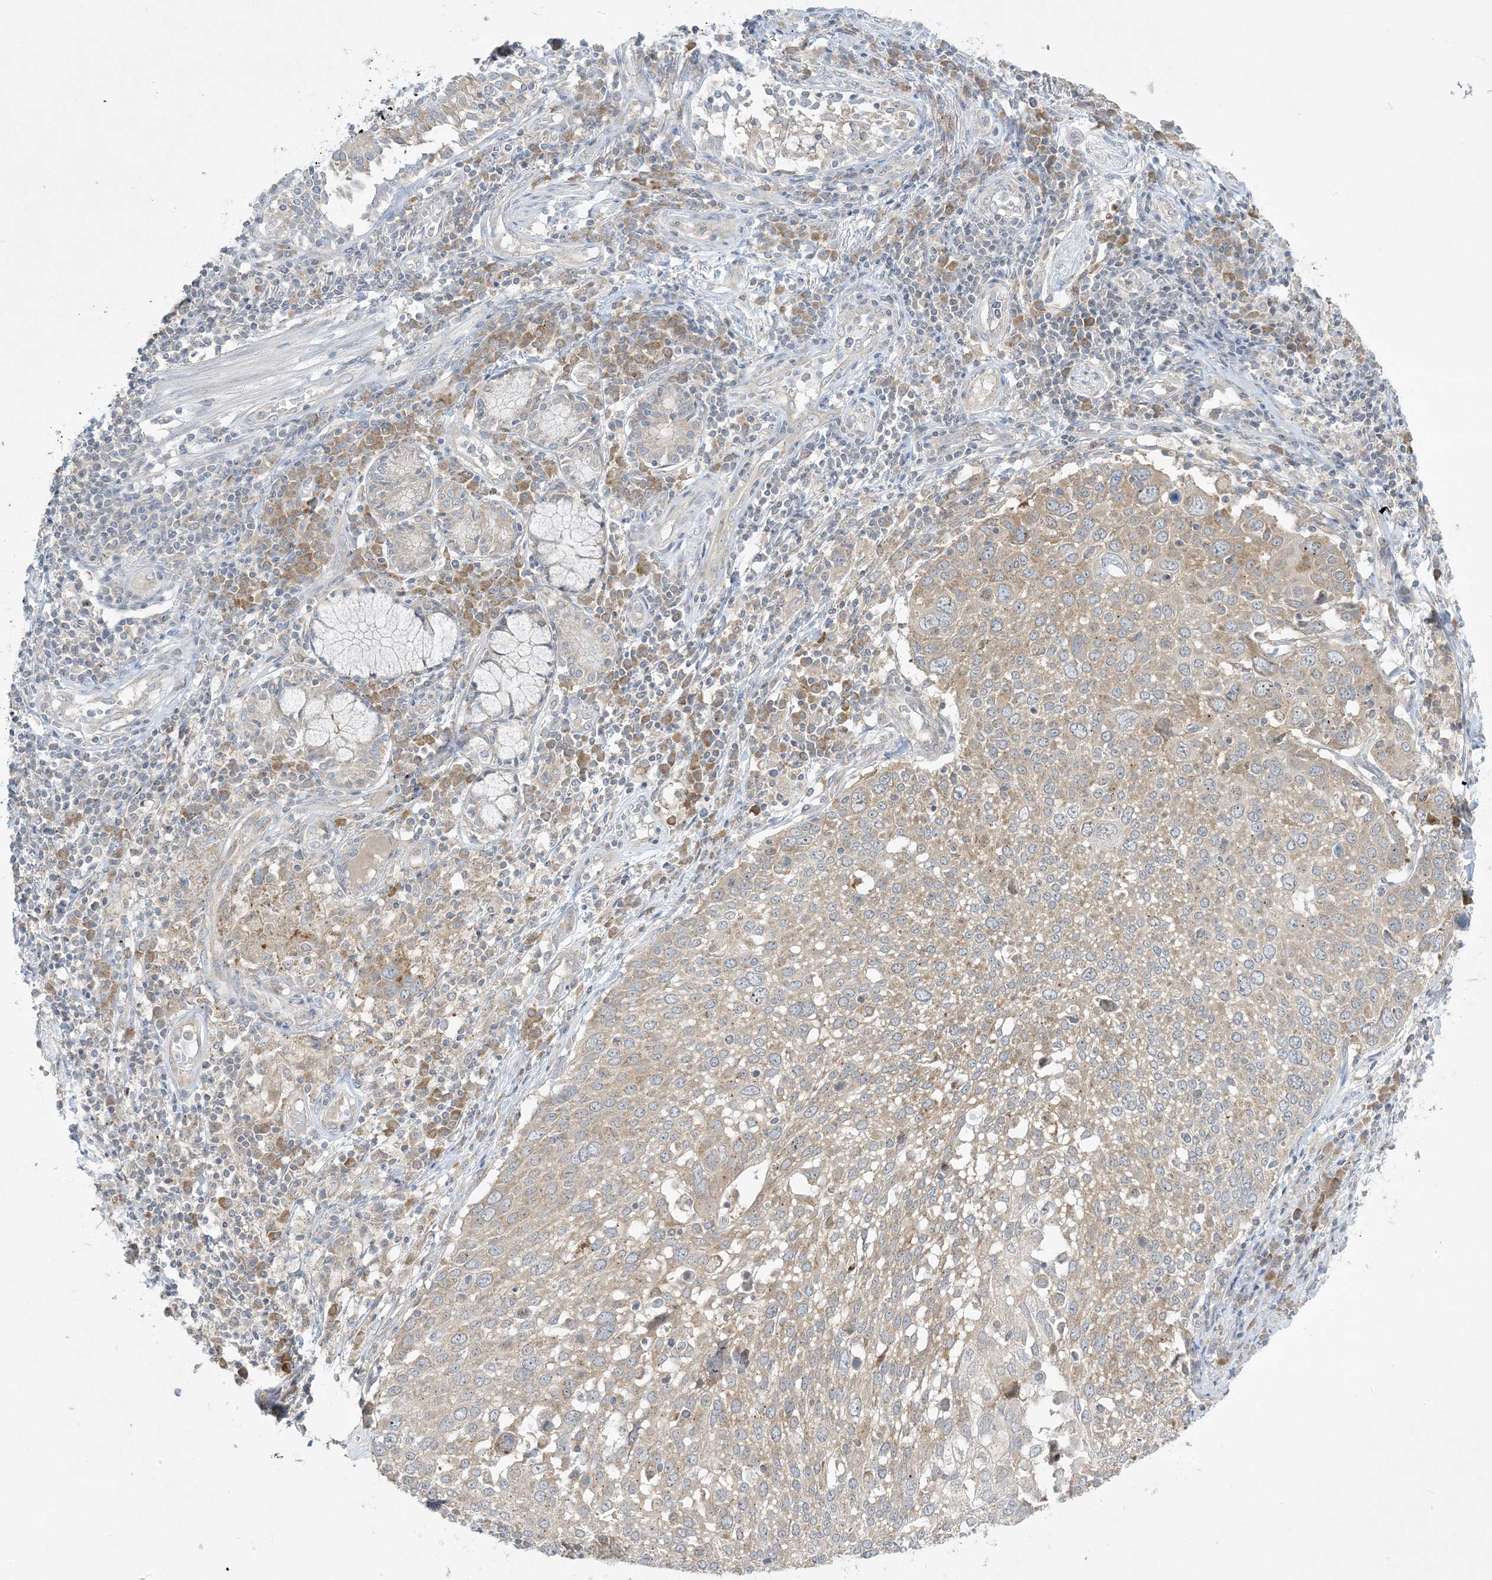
{"staining": {"intensity": "weak", "quantity": ">75%", "location": "cytoplasmic/membranous"}, "tissue": "lung cancer", "cell_type": "Tumor cells", "image_type": "cancer", "snomed": [{"axis": "morphology", "description": "Squamous cell carcinoma, NOS"}, {"axis": "topography", "description": "Lung"}], "caption": "DAB immunohistochemical staining of human lung squamous cell carcinoma shows weak cytoplasmic/membranous protein expression in about >75% of tumor cells. The protein of interest is stained brown, and the nuclei are stained in blue (DAB IHC with brightfield microscopy, high magnification).", "gene": "RPP40", "patient": {"sex": "male", "age": 65}}